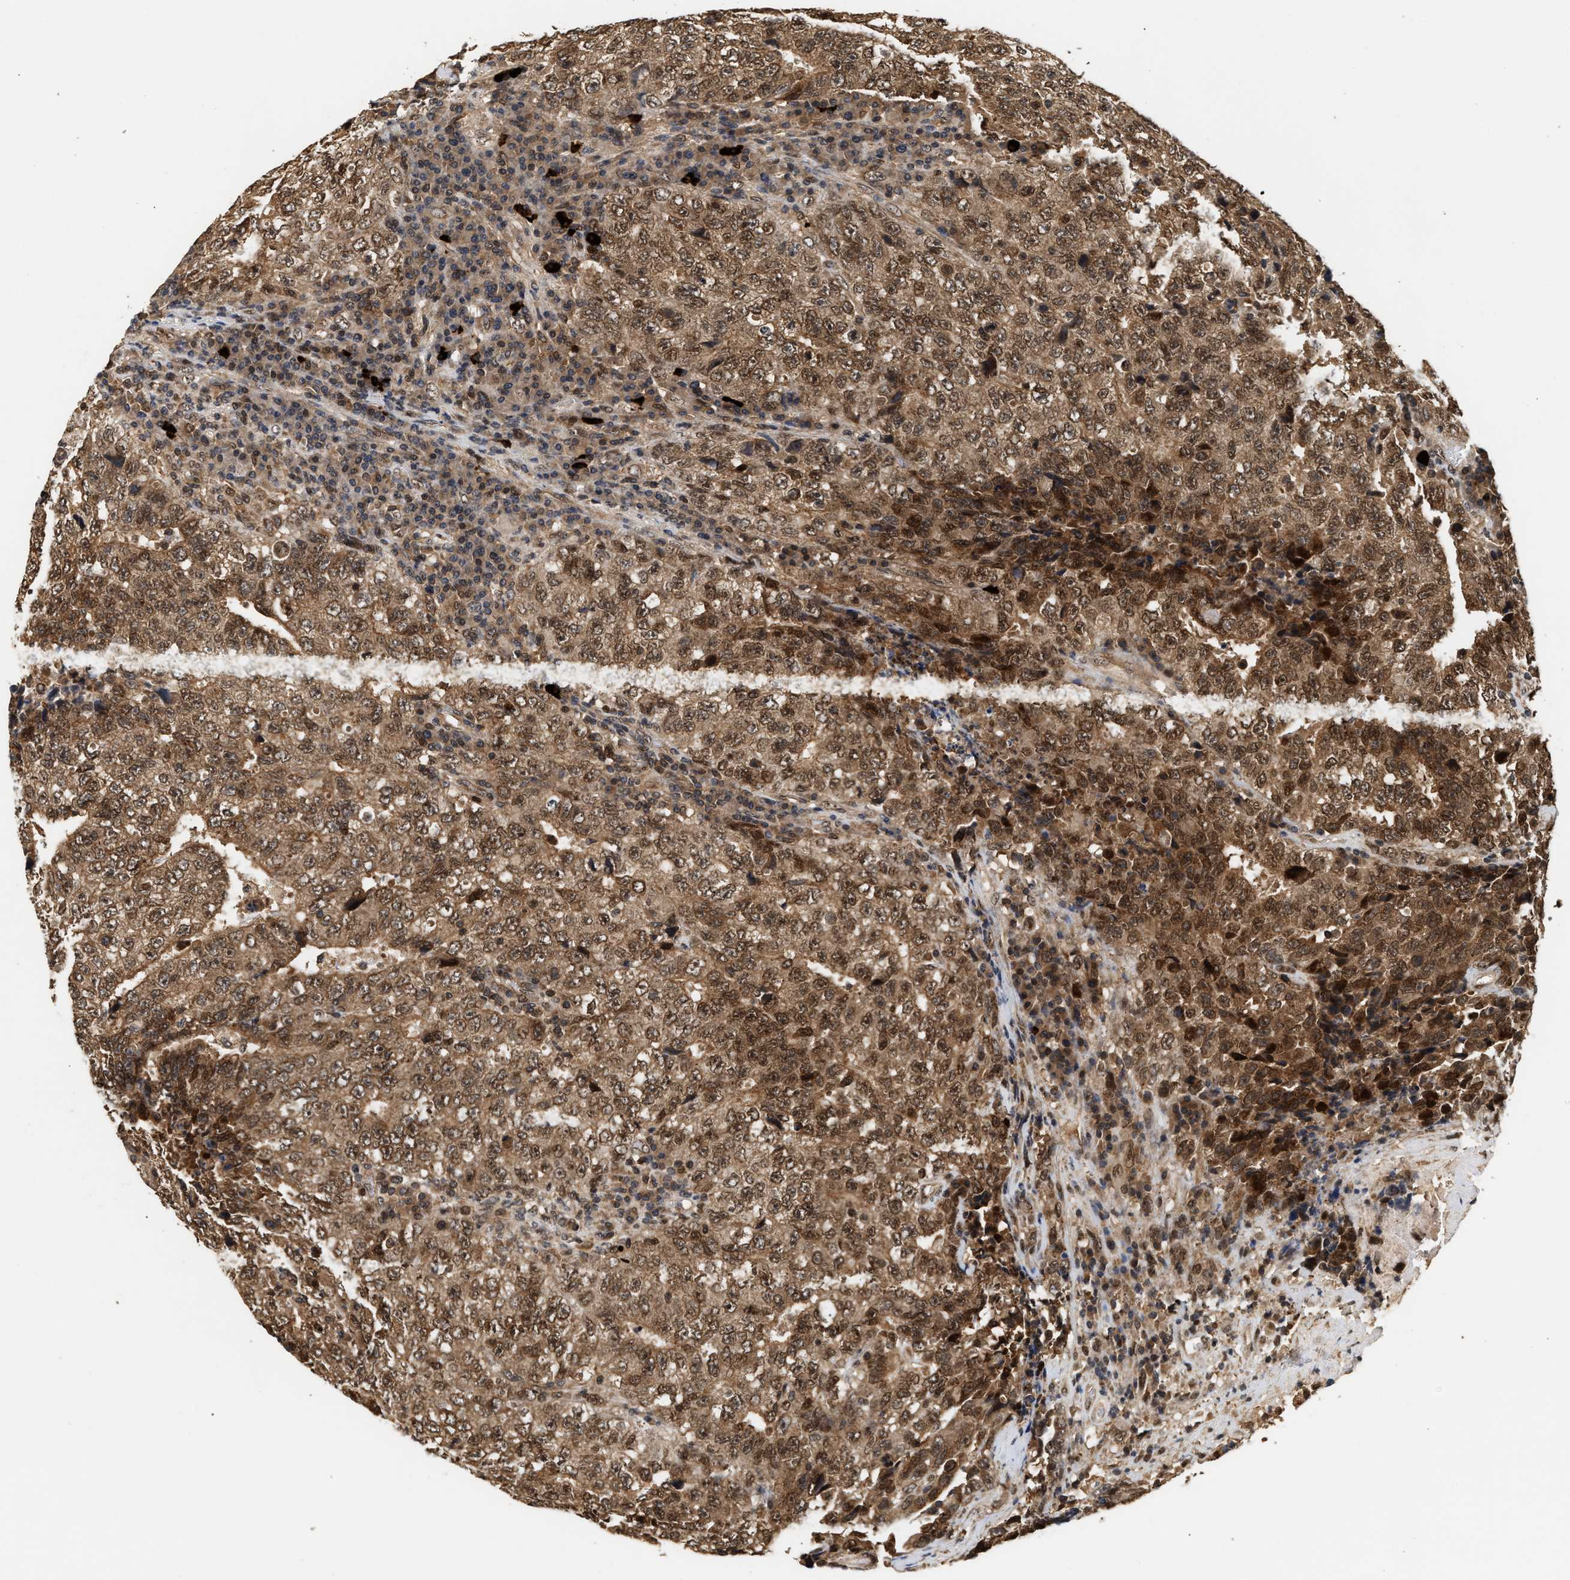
{"staining": {"intensity": "moderate", "quantity": ">75%", "location": "cytoplasmic/membranous,nuclear"}, "tissue": "testis cancer", "cell_type": "Tumor cells", "image_type": "cancer", "snomed": [{"axis": "morphology", "description": "Necrosis, NOS"}, {"axis": "morphology", "description": "Carcinoma, Embryonal, NOS"}, {"axis": "topography", "description": "Testis"}], "caption": "Immunohistochemistry (IHC) (DAB) staining of human testis embryonal carcinoma displays moderate cytoplasmic/membranous and nuclear protein staining in about >75% of tumor cells.", "gene": "ABHD5", "patient": {"sex": "male", "age": 19}}